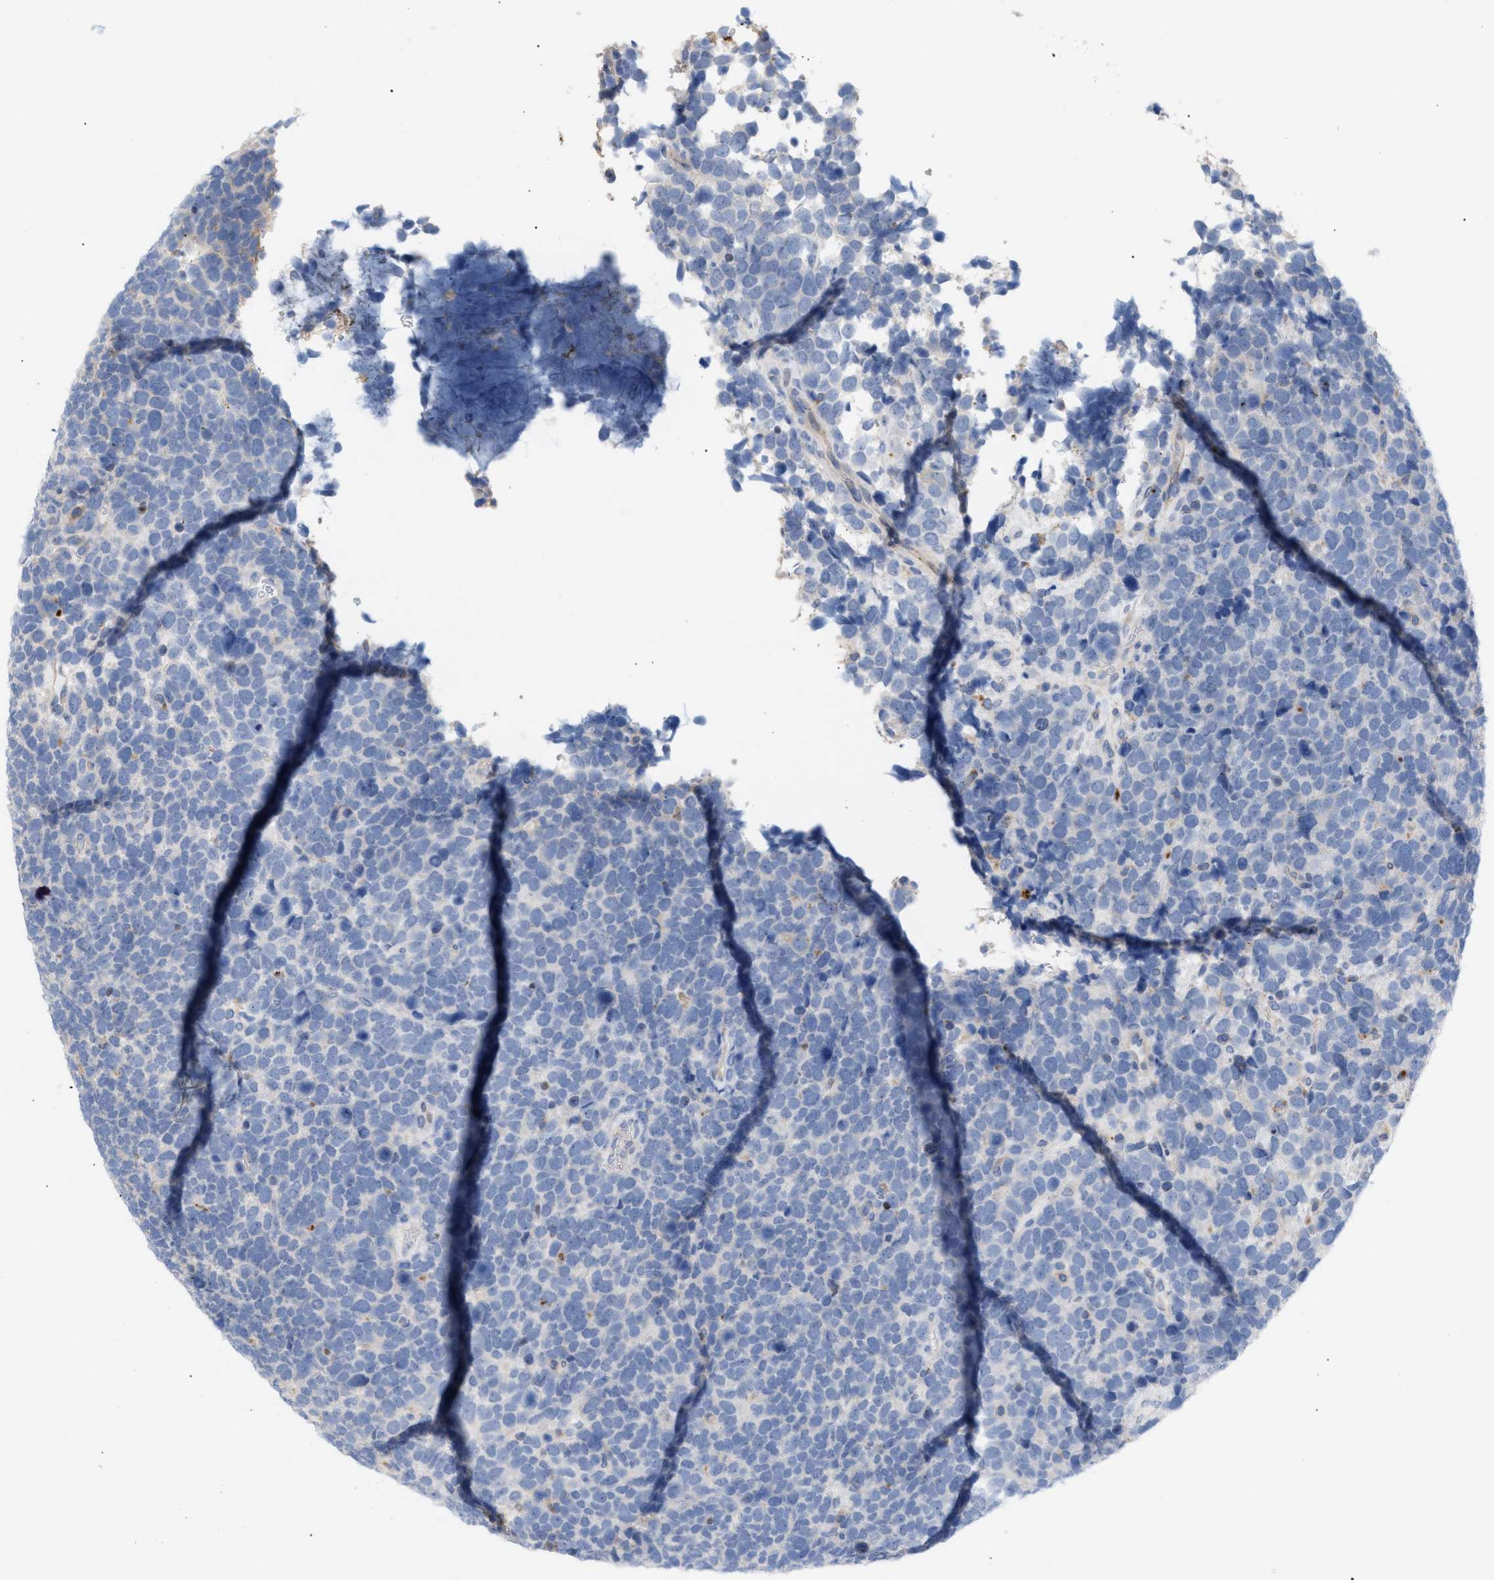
{"staining": {"intensity": "negative", "quantity": "none", "location": "none"}, "tissue": "urothelial cancer", "cell_type": "Tumor cells", "image_type": "cancer", "snomed": [{"axis": "morphology", "description": "Urothelial carcinoma, High grade"}, {"axis": "topography", "description": "Urinary bladder"}], "caption": "Immunohistochemistry photomicrograph of neoplastic tissue: urothelial carcinoma (high-grade) stained with DAB (3,3'-diaminobenzidine) displays no significant protein positivity in tumor cells.", "gene": "MBTD1", "patient": {"sex": "female", "age": 82}}